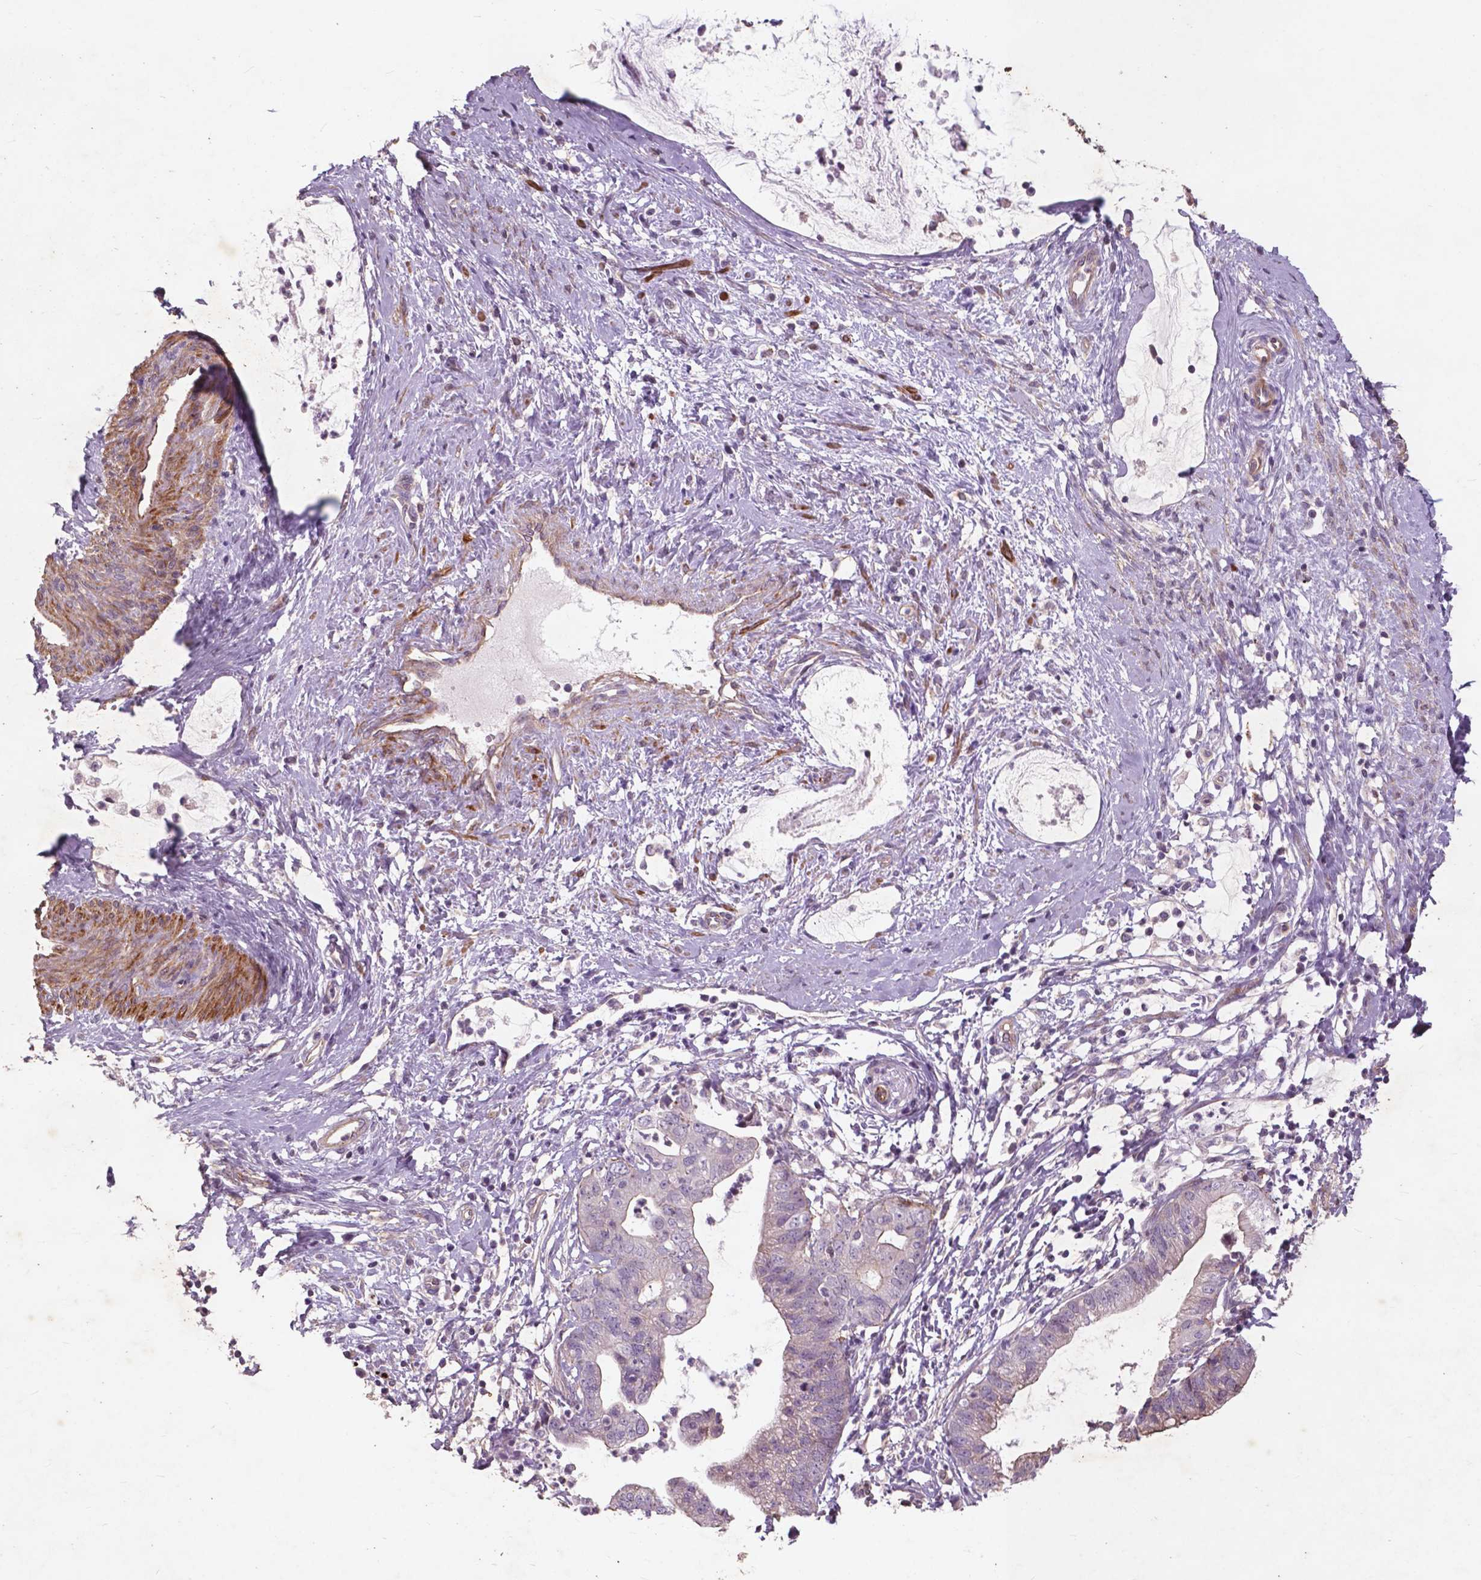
{"staining": {"intensity": "negative", "quantity": "none", "location": "none"}, "tissue": "cervical cancer", "cell_type": "Tumor cells", "image_type": "cancer", "snomed": [{"axis": "morphology", "description": "Normal tissue, NOS"}, {"axis": "morphology", "description": "Adenocarcinoma, NOS"}, {"axis": "topography", "description": "Cervix"}], "caption": "High power microscopy micrograph of an immunohistochemistry (IHC) micrograph of adenocarcinoma (cervical), revealing no significant staining in tumor cells.", "gene": "RFPL4B", "patient": {"sex": "female", "age": 38}}